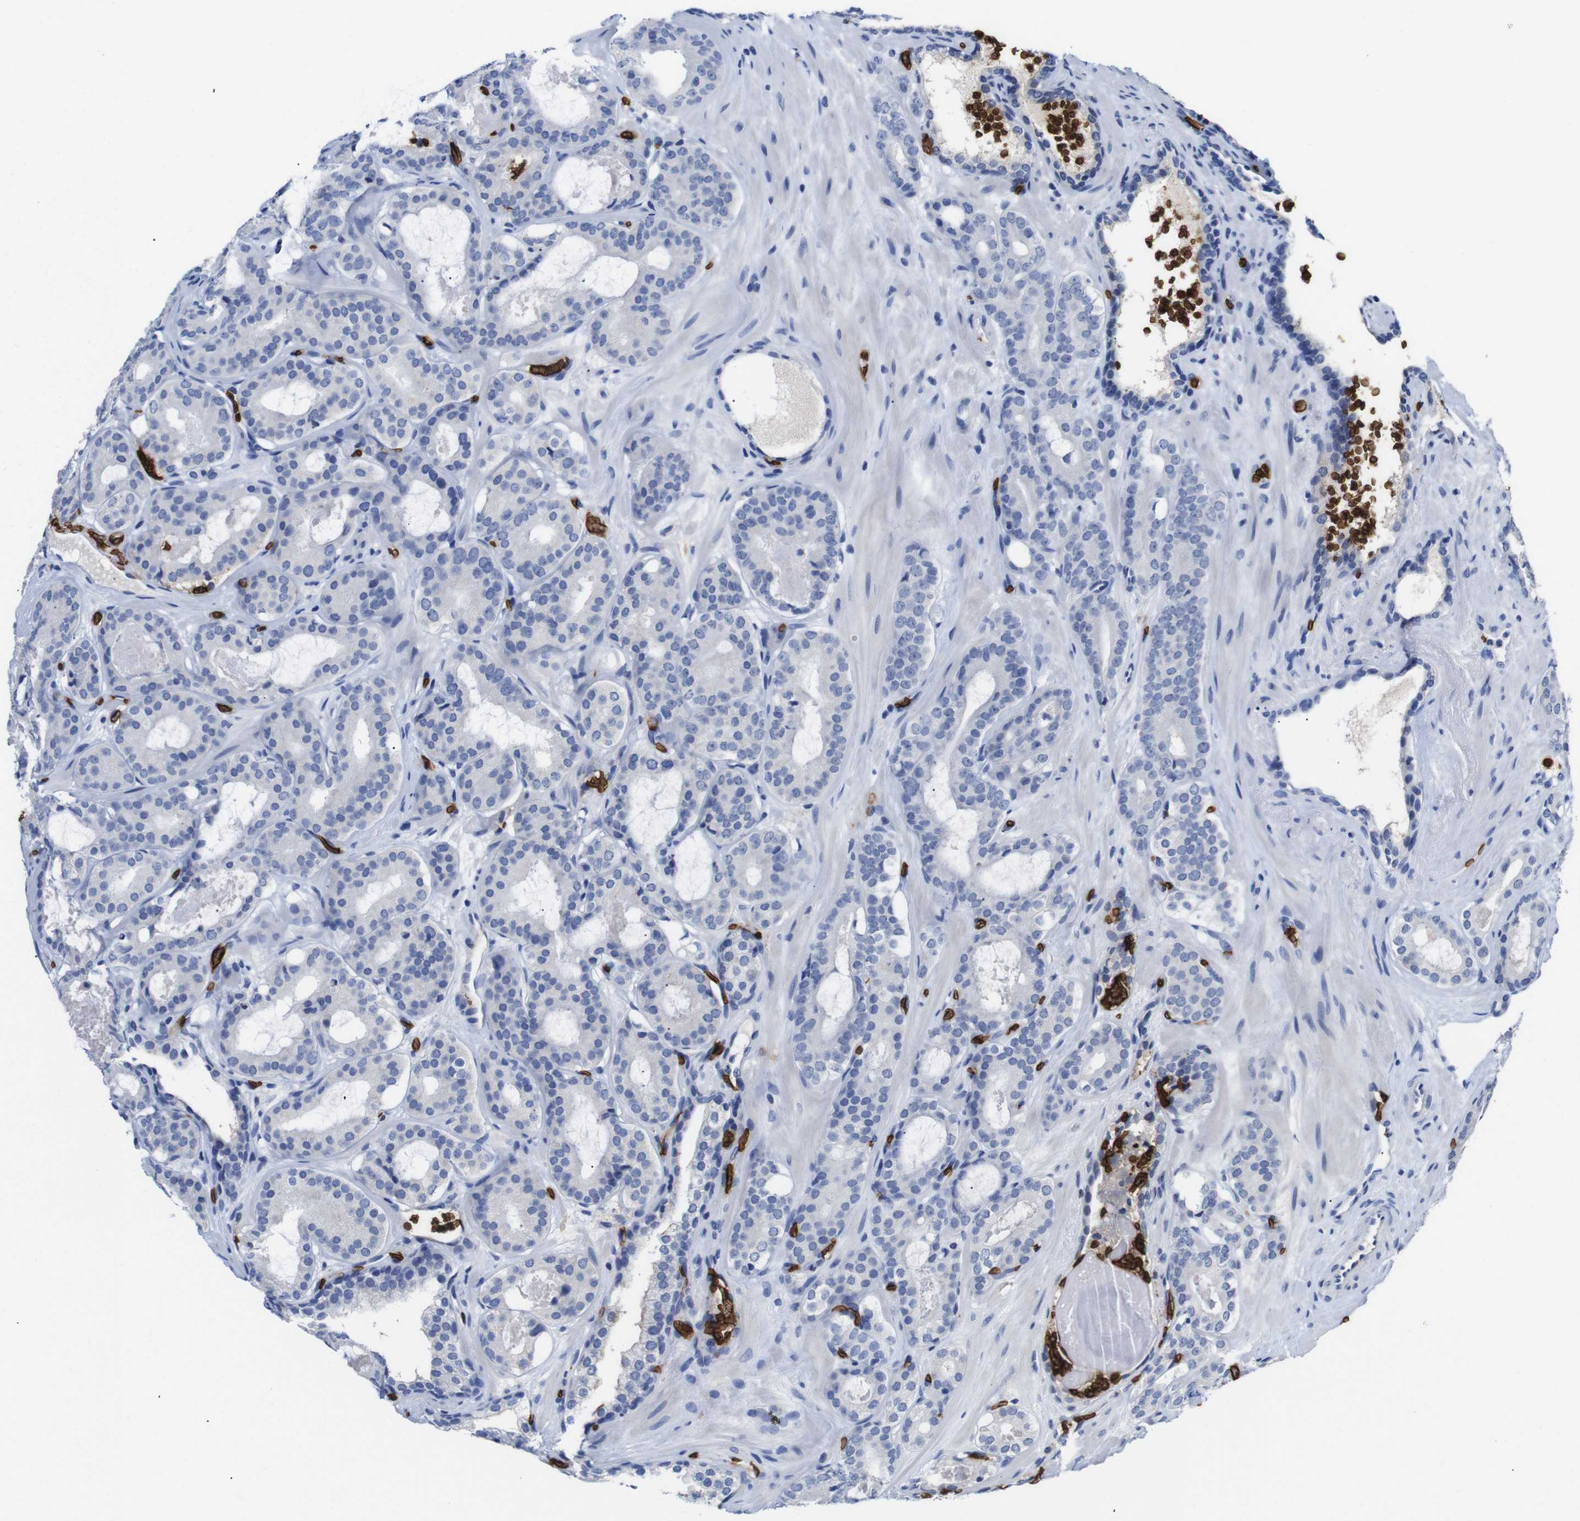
{"staining": {"intensity": "negative", "quantity": "none", "location": "none"}, "tissue": "prostate cancer", "cell_type": "Tumor cells", "image_type": "cancer", "snomed": [{"axis": "morphology", "description": "Adenocarcinoma, High grade"}, {"axis": "topography", "description": "Prostate"}], "caption": "Tumor cells show no significant protein staining in prostate cancer (adenocarcinoma (high-grade)).", "gene": "S1PR2", "patient": {"sex": "male", "age": 60}}